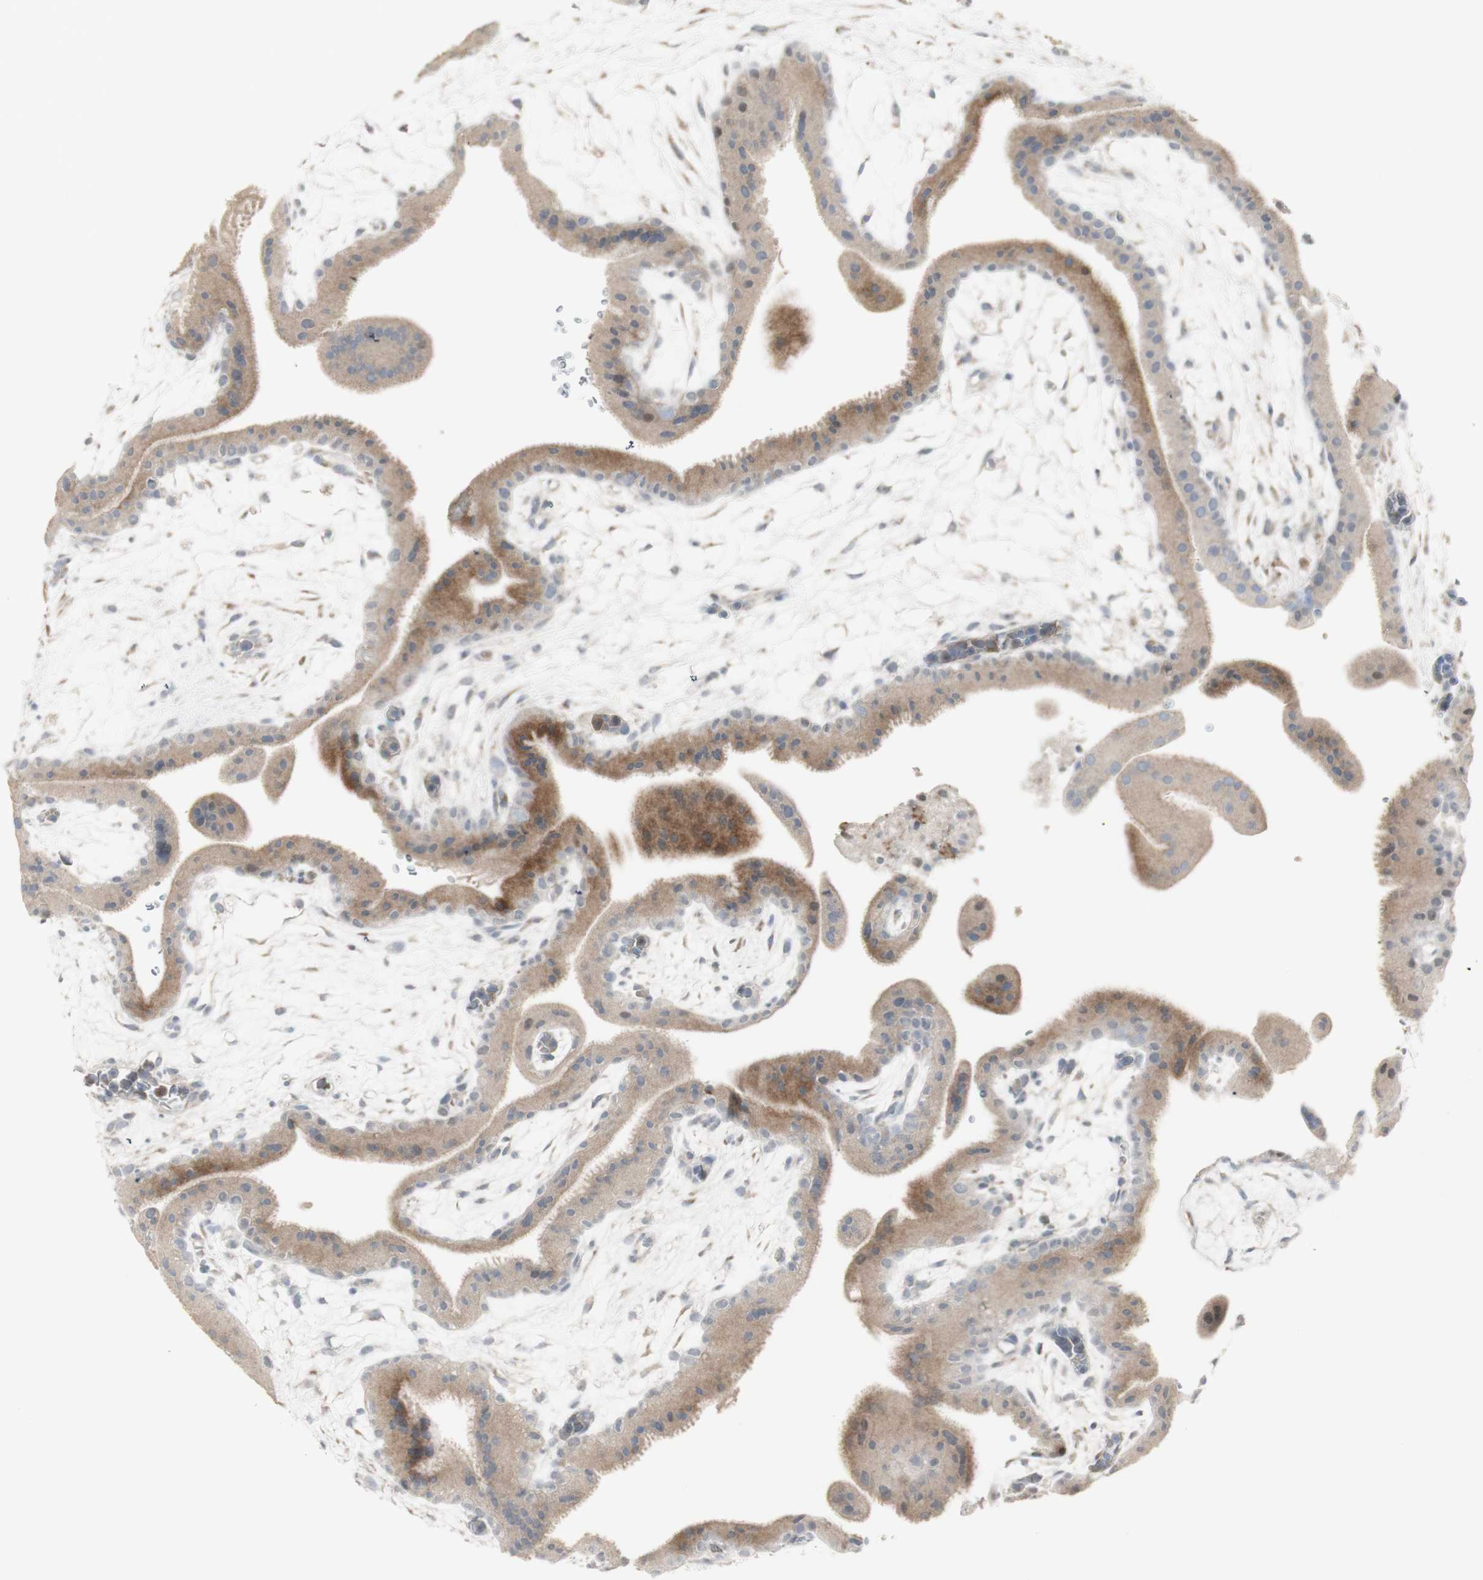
{"staining": {"intensity": "moderate", "quantity": ">75%", "location": "cytoplasmic/membranous"}, "tissue": "placenta", "cell_type": "Trophoblastic cells", "image_type": "normal", "snomed": [{"axis": "morphology", "description": "Normal tissue, NOS"}, {"axis": "topography", "description": "Placenta"}], "caption": "About >75% of trophoblastic cells in unremarkable placenta demonstrate moderate cytoplasmic/membranous protein positivity as visualized by brown immunohistochemical staining.", "gene": "C1orf116", "patient": {"sex": "female", "age": 19}}